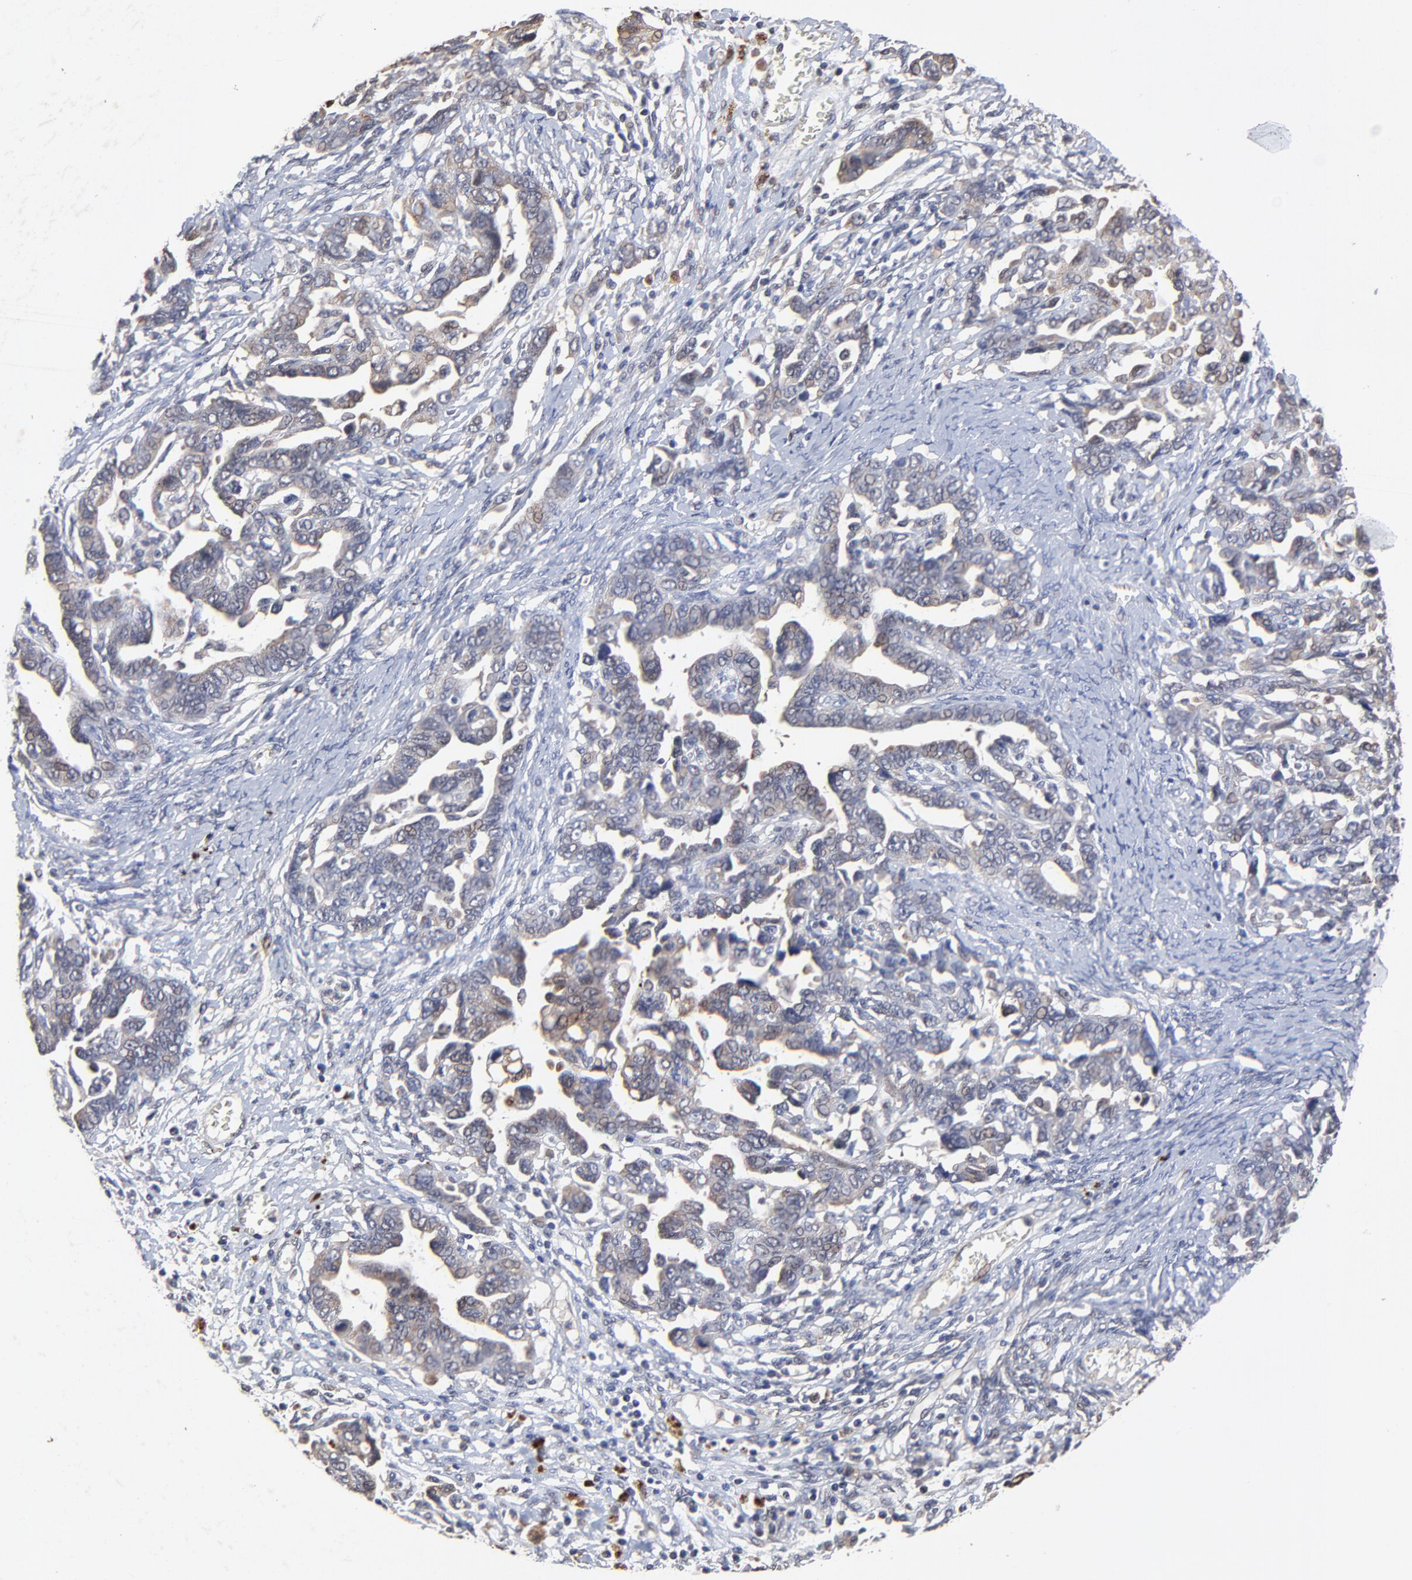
{"staining": {"intensity": "weak", "quantity": "<25%", "location": "cytoplasmic/membranous,nuclear"}, "tissue": "ovarian cancer", "cell_type": "Tumor cells", "image_type": "cancer", "snomed": [{"axis": "morphology", "description": "Cystadenocarcinoma, serous, NOS"}, {"axis": "topography", "description": "Ovary"}], "caption": "This is a photomicrograph of immunohistochemistry (IHC) staining of serous cystadenocarcinoma (ovarian), which shows no expression in tumor cells.", "gene": "LGALS3", "patient": {"sex": "female", "age": 69}}